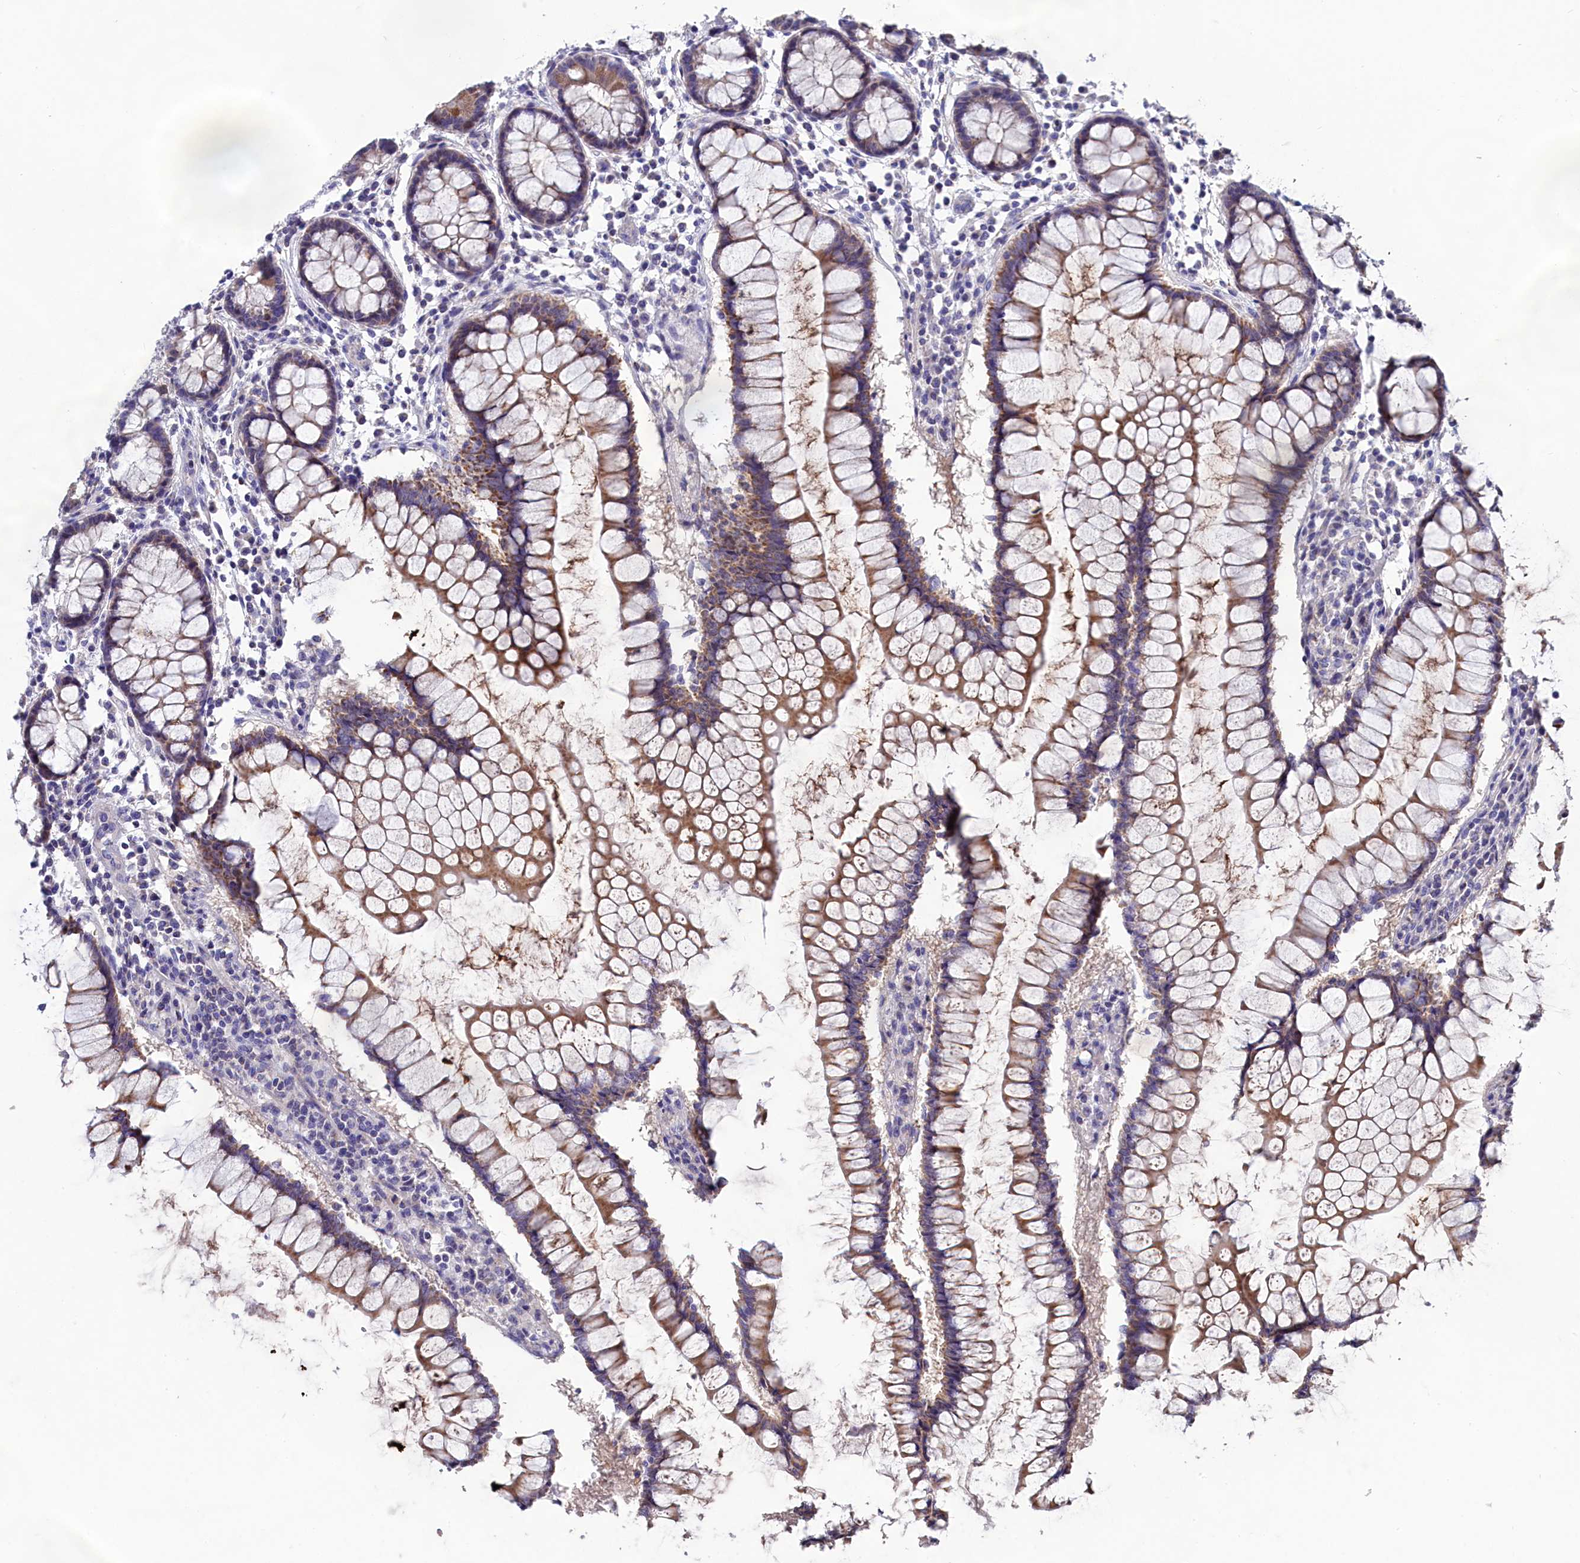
{"staining": {"intensity": "weak", "quantity": ">75%", "location": "cytoplasmic/membranous"}, "tissue": "colon", "cell_type": "Endothelial cells", "image_type": "normal", "snomed": [{"axis": "morphology", "description": "Normal tissue, NOS"}, {"axis": "morphology", "description": "Adenocarcinoma, NOS"}, {"axis": "topography", "description": "Colon"}], "caption": "Immunohistochemistry (IHC) histopathology image of normal colon: colon stained using IHC exhibits low levels of weak protein expression localized specifically in the cytoplasmic/membranous of endothelial cells, appearing as a cytoplasmic/membranous brown color.", "gene": "PRDM12", "patient": {"sex": "female", "age": 55}}